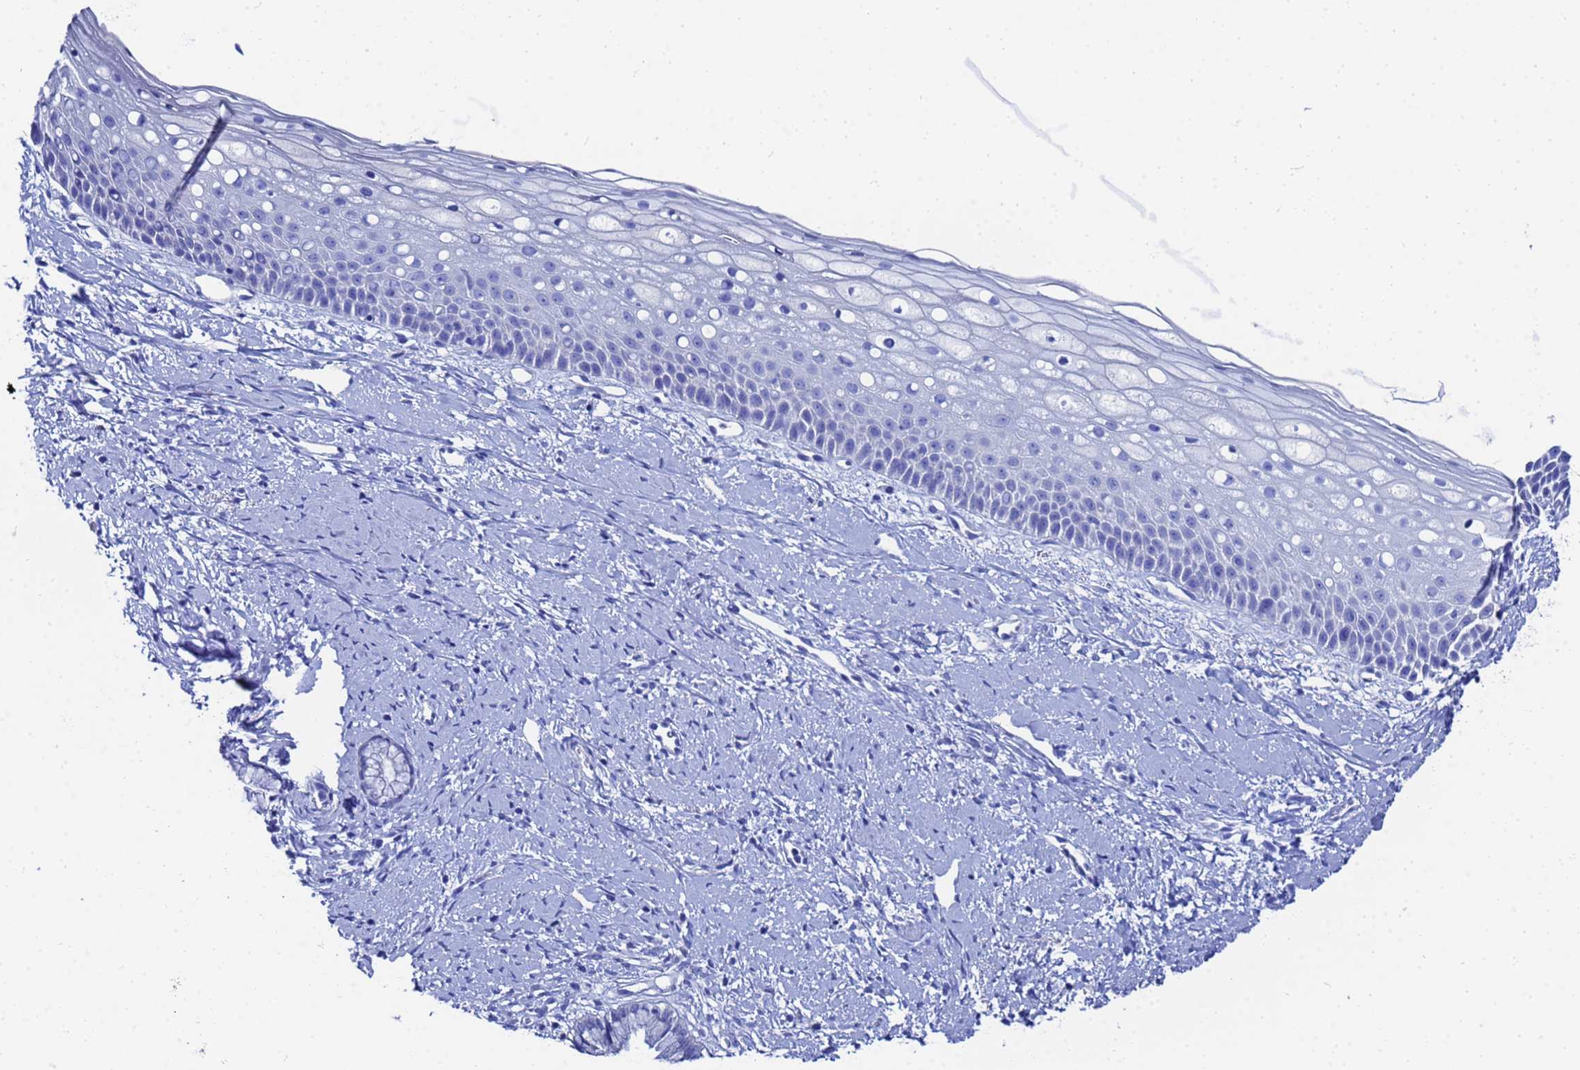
{"staining": {"intensity": "negative", "quantity": "none", "location": "none"}, "tissue": "cervix", "cell_type": "Glandular cells", "image_type": "normal", "snomed": [{"axis": "morphology", "description": "Normal tissue, NOS"}, {"axis": "topography", "description": "Cervix"}], "caption": "High magnification brightfield microscopy of unremarkable cervix stained with DAB (brown) and counterstained with hematoxylin (blue): glandular cells show no significant positivity. (Brightfield microscopy of DAB immunohistochemistry at high magnification).", "gene": "AQP12A", "patient": {"sex": "female", "age": 57}}